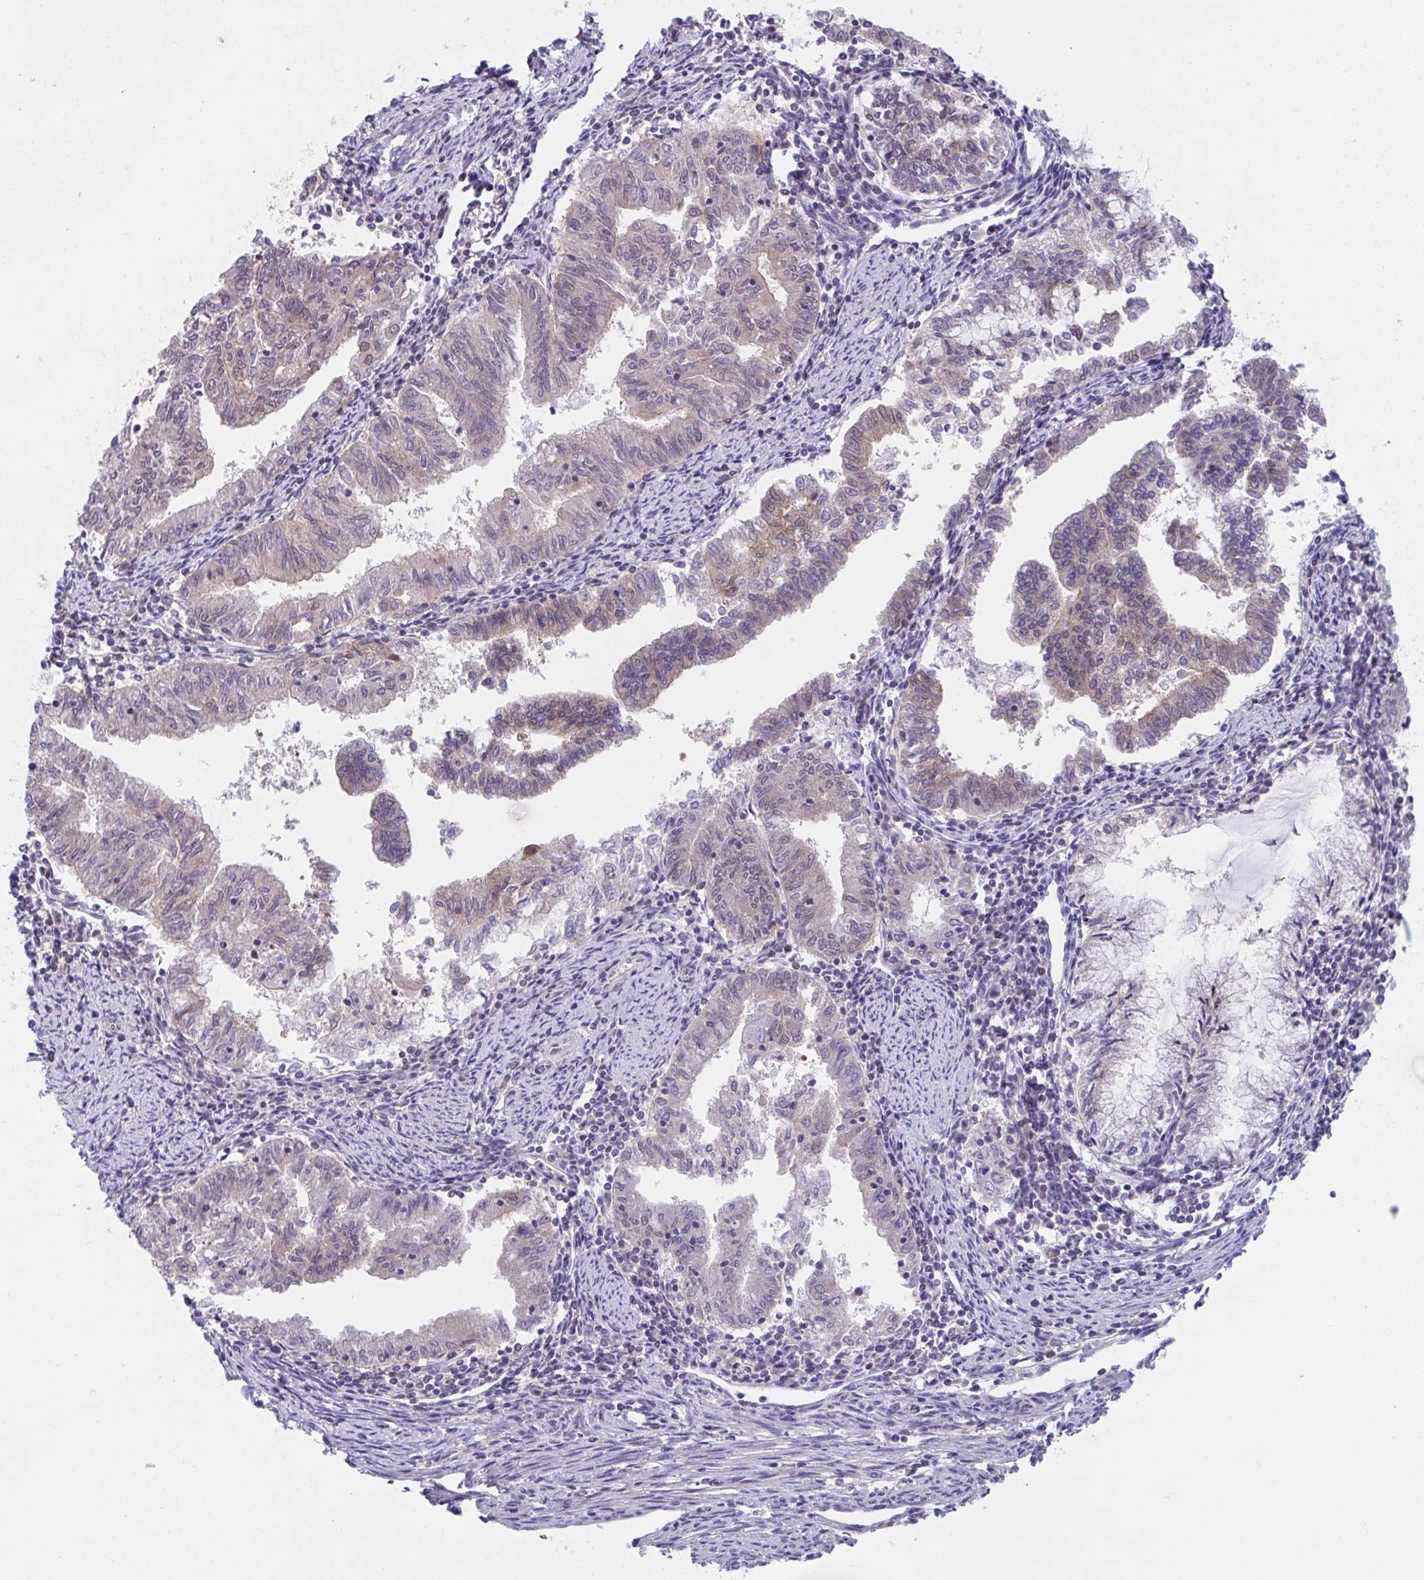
{"staining": {"intensity": "weak", "quantity": "<25%", "location": "cytoplasmic/membranous"}, "tissue": "endometrial cancer", "cell_type": "Tumor cells", "image_type": "cancer", "snomed": [{"axis": "morphology", "description": "Adenocarcinoma, NOS"}, {"axis": "topography", "description": "Endometrium"}], "caption": "Photomicrograph shows no protein staining in tumor cells of endometrial cancer tissue.", "gene": "PCDHB7", "patient": {"sex": "female", "age": 79}}